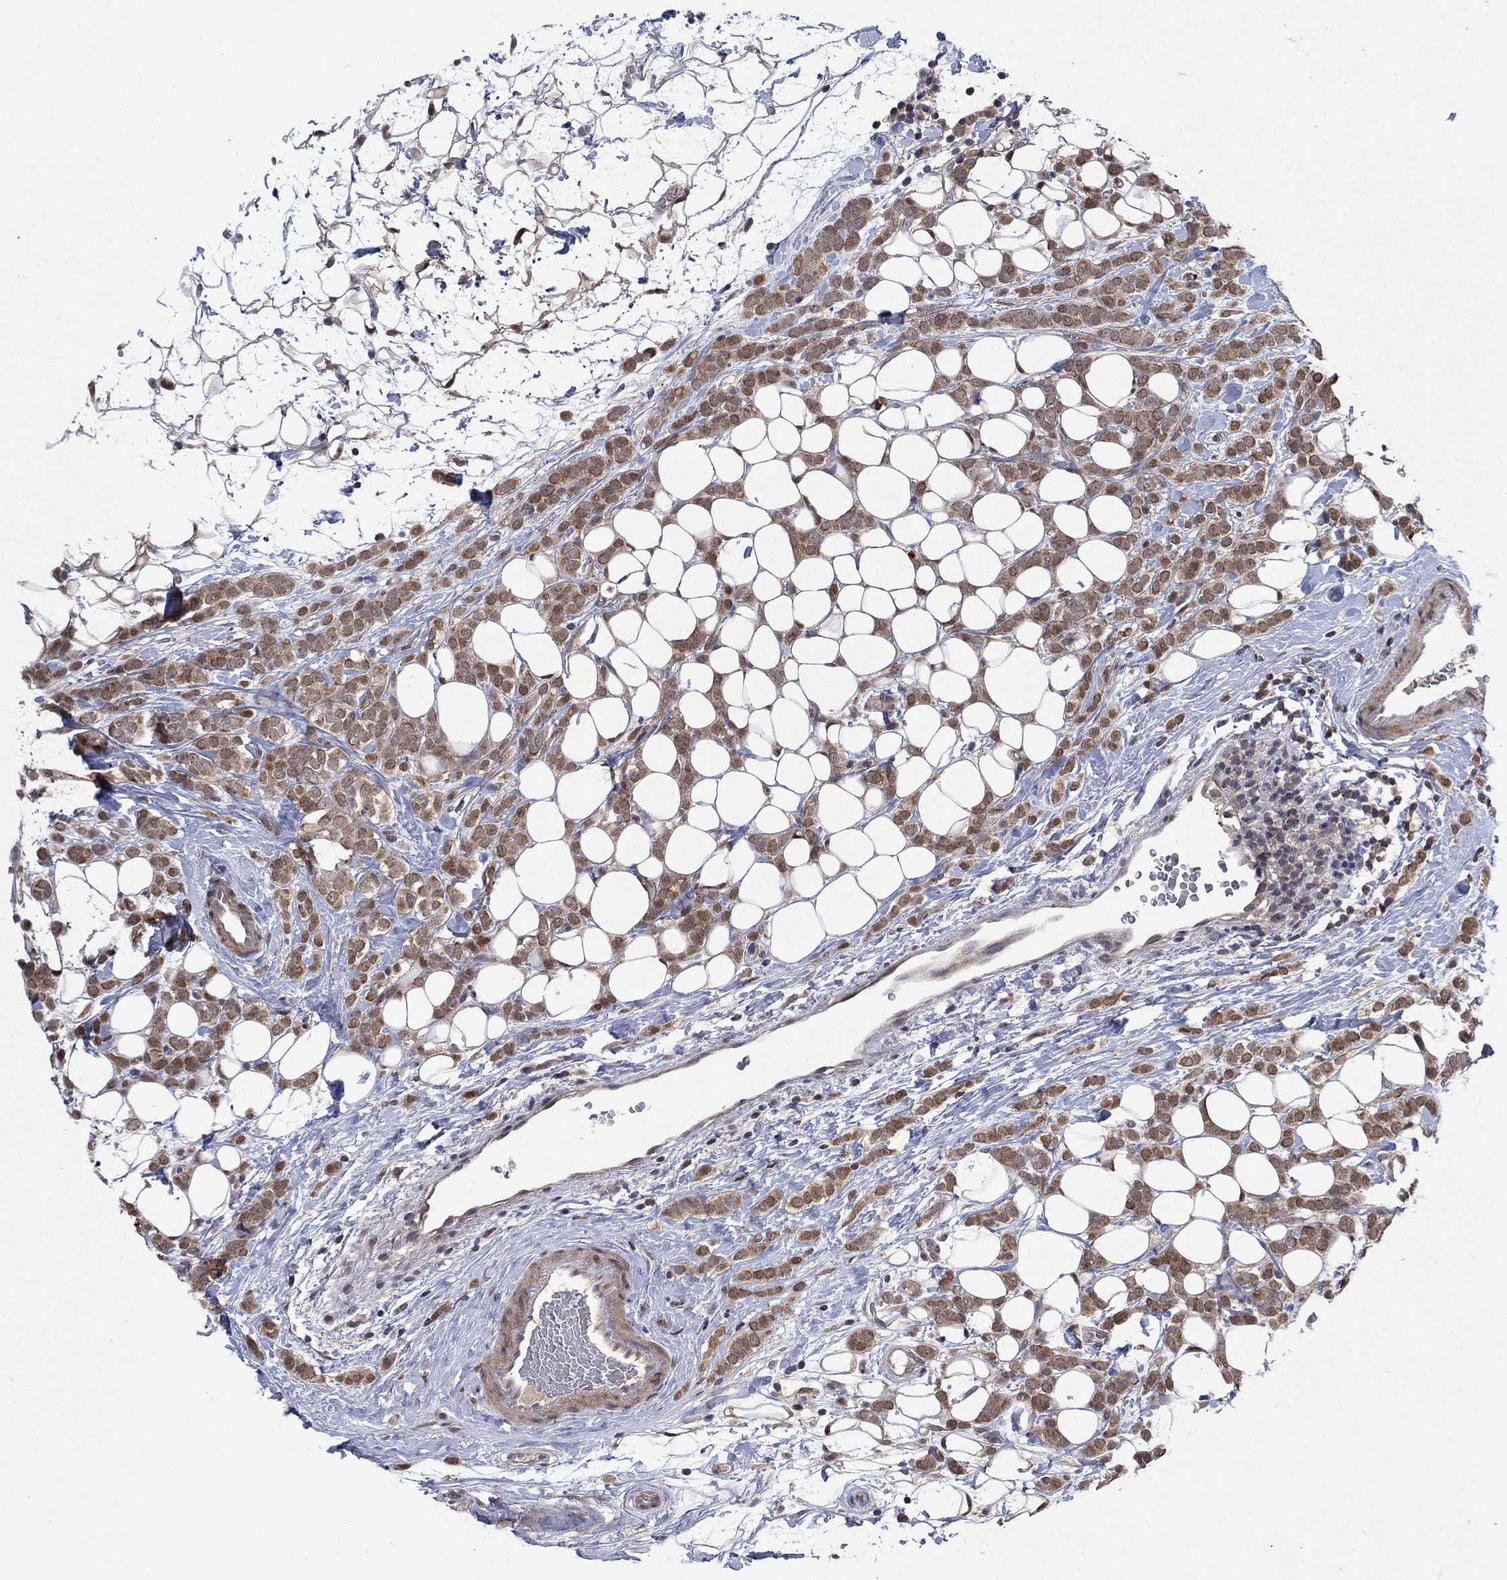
{"staining": {"intensity": "moderate", "quantity": ">75%", "location": "cytoplasmic/membranous,nuclear"}, "tissue": "breast cancer", "cell_type": "Tumor cells", "image_type": "cancer", "snomed": [{"axis": "morphology", "description": "Lobular carcinoma"}, {"axis": "topography", "description": "Breast"}], "caption": "Immunohistochemical staining of human breast cancer (lobular carcinoma) shows medium levels of moderate cytoplasmic/membranous and nuclear protein positivity in approximately >75% of tumor cells.", "gene": "IAH1", "patient": {"sex": "female", "age": 49}}